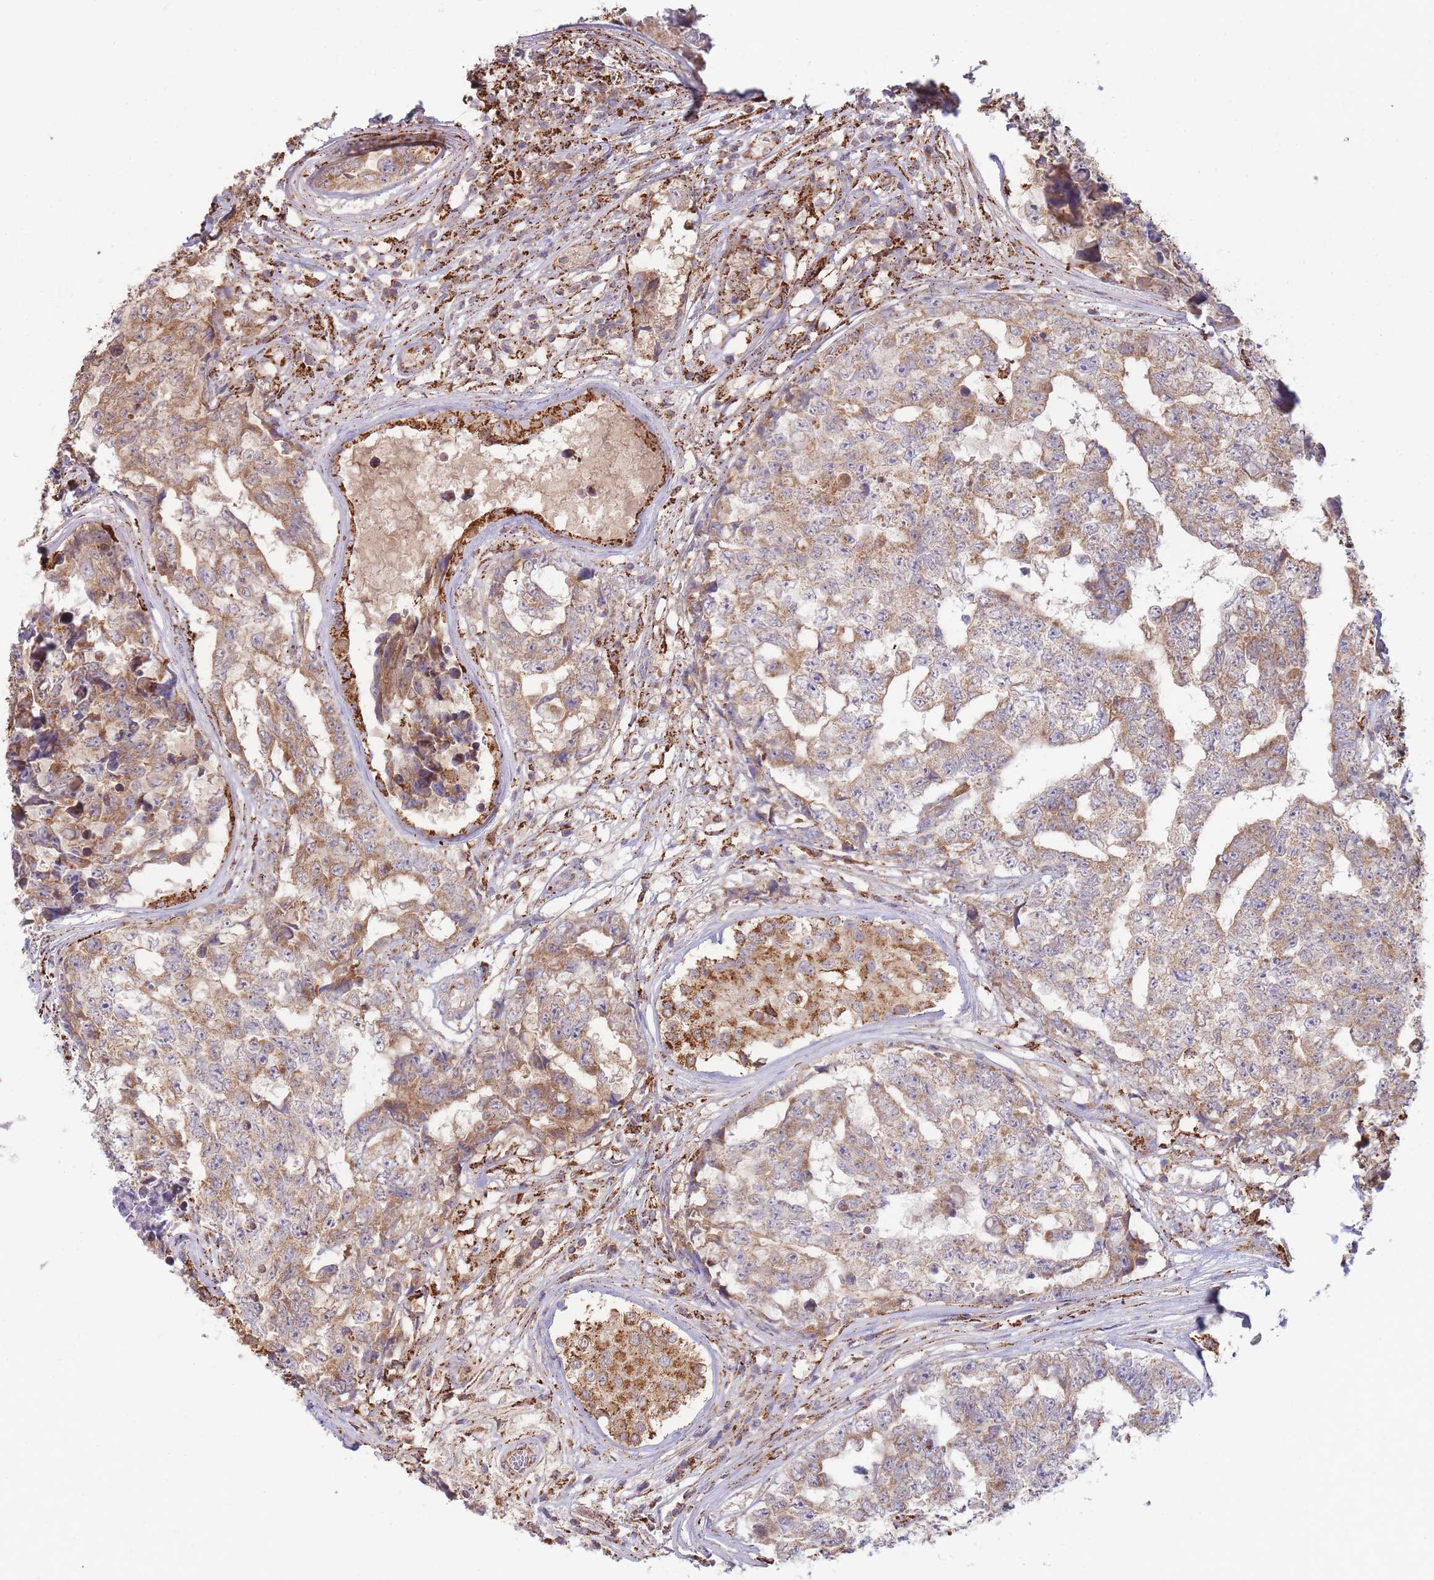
{"staining": {"intensity": "moderate", "quantity": ">75%", "location": "cytoplasmic/membranous"}, "tissue": "testis cancer", "cell_type": "Tumor cells", "image_type": "cancer", "snomed": [{"axis": "morphology", "description": "Carcinoma, Embryonal, NOS"}, {"axis": "topography", "description": "Testis"}], "caption": "This histopathology image shows immunohistochemistry (IHC) staining of human testis embryonal carcinoma, with medium moderate cytoplasmic/membranous staining in approximately >75% of tumor cells.", "gene": "MRPL17", "patient": {"sex": "male", "age": 25}}